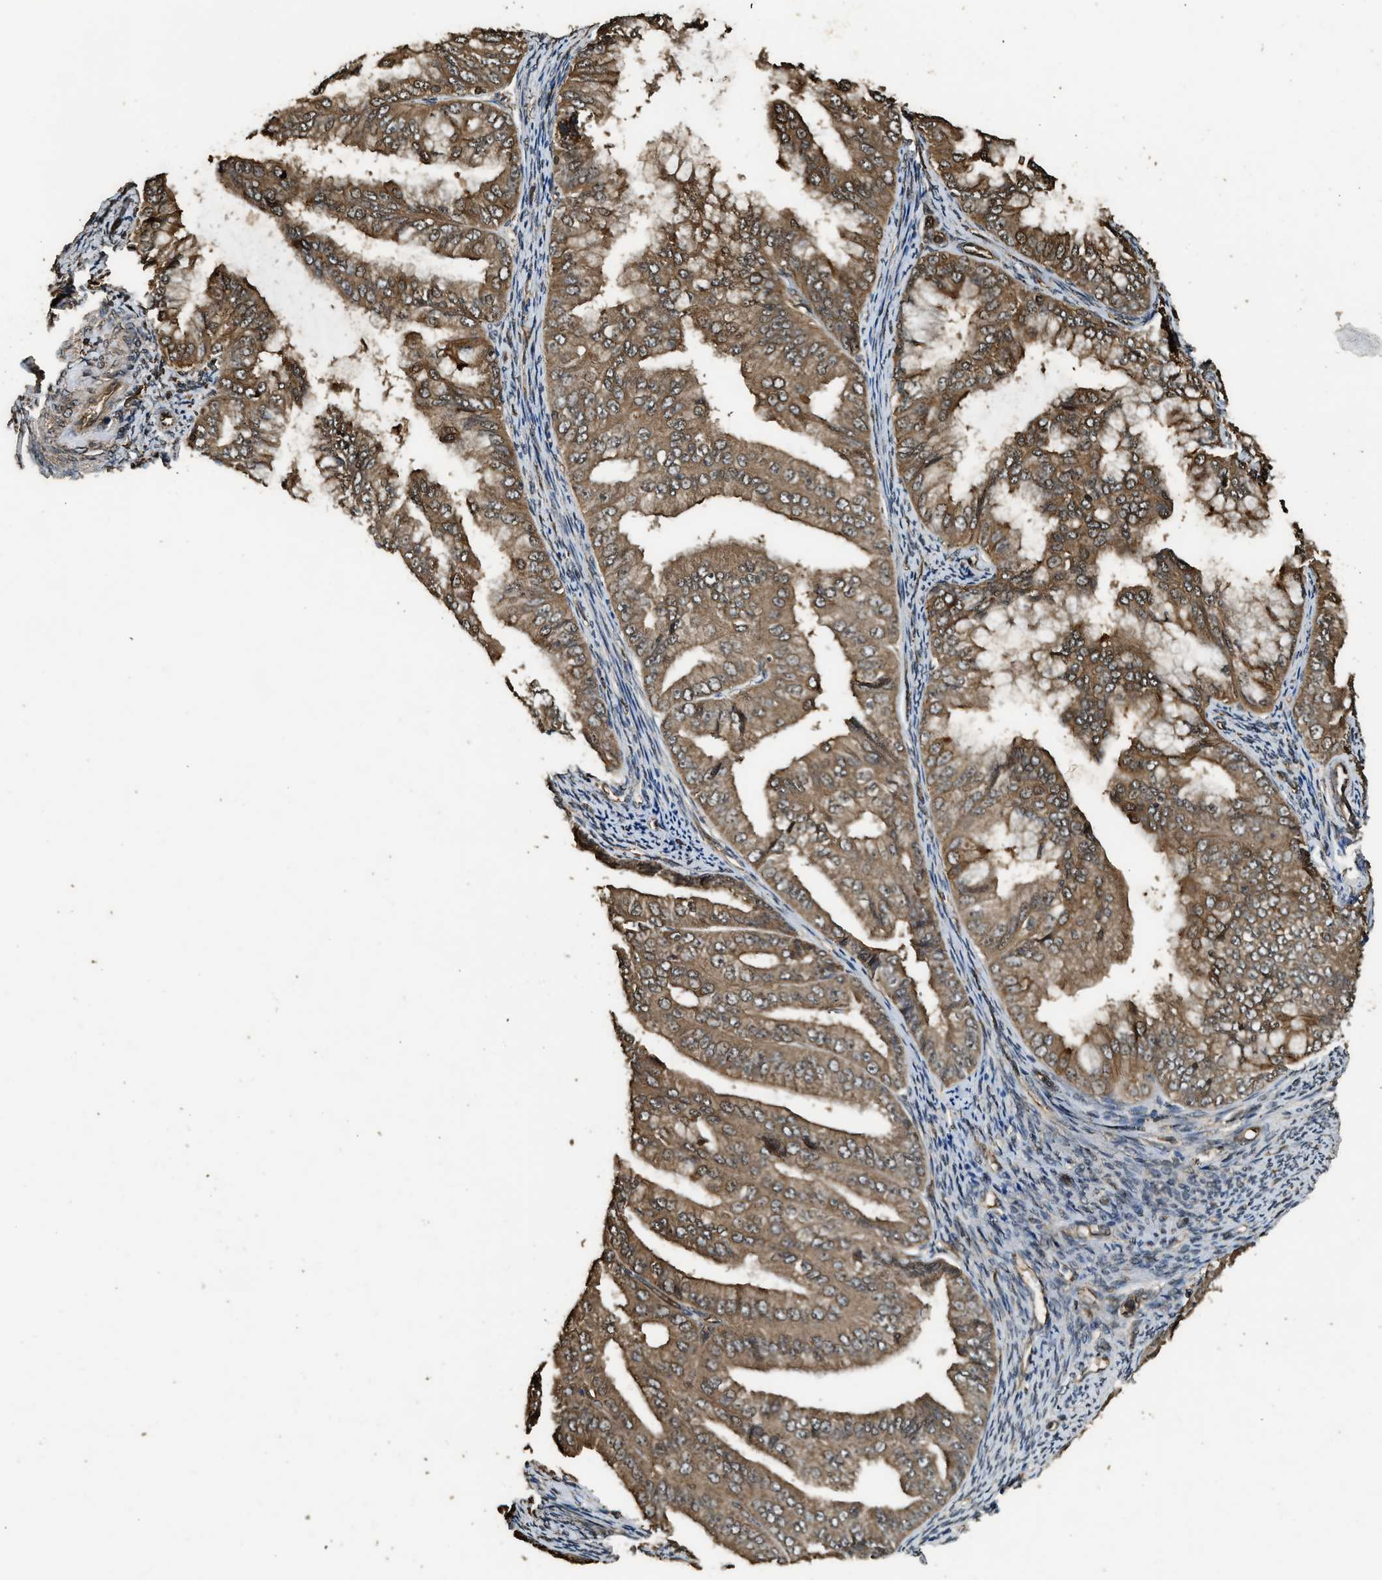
{"staining": {"intensity": "moderate", "quantity": ">75%", "location": "cytoplasmic/membranous"}, "tissue": "endometrial cancer", "cell_type": "Tumor cells", "image_type": "cancer", "snomed": [{"axis": "morphology", "description": "Adenocarcinoma, NOS"}, {"axis": "topography", "description": "Endometrium"}], "caption": "Tumor cells show moderate cytoplasmic/membranous staining in approximately >75% of cells in endometrial cancer (adenocarcinoma). (Stains: DAB in brown, nuclei in blue, Microscopy: brightfield microscopy at high magnification).", "gene": "MYBL2", "patient": {"sex": "female", "age": 63}}